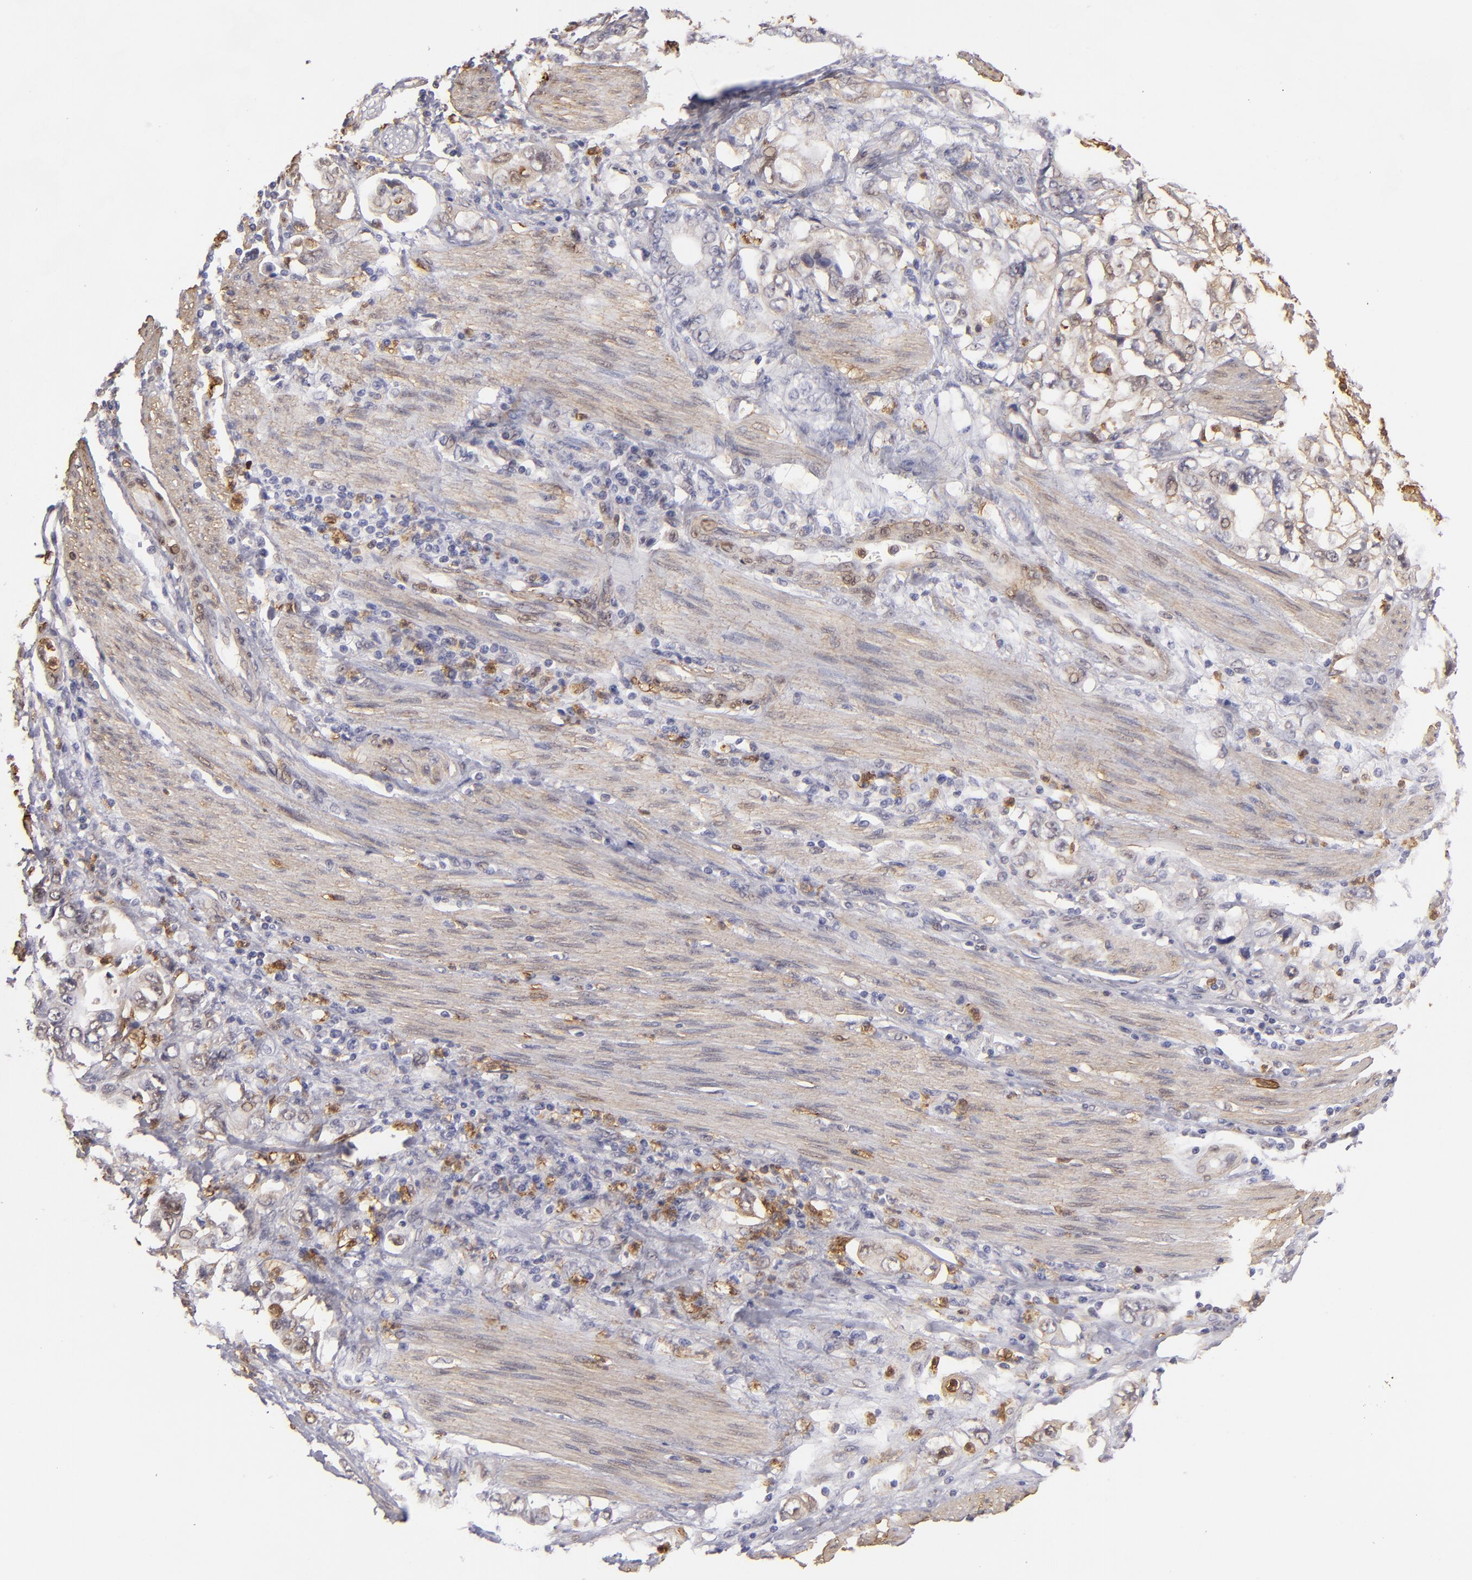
{"staining": {"intensity": "weak", "quantity": "25%-75%", "location": "cytoplasmic/membranous"}, "tissue": "stomach cancer", "cell_type": "Tumor cells", "image_type": "cancer", "snomed": [{"axis": "morphology", "description": "Adenocarcinoma, NOS"}, {"axis": "topography", "description": "Pancreas"}, {"axis": "topography", "description": "Stomach, upper"}], "caption": "The image reveals immunohistochemical staining of stomach cancer. There is weak cytoplasmic/membranous expression is appreciated in approximately 25%-75% of tumor cells. (brown staining indicates protein expression, while blue staining denotes nuclei).", "gene": "VCL", "patient": {"sex": "male", "age": 77}}